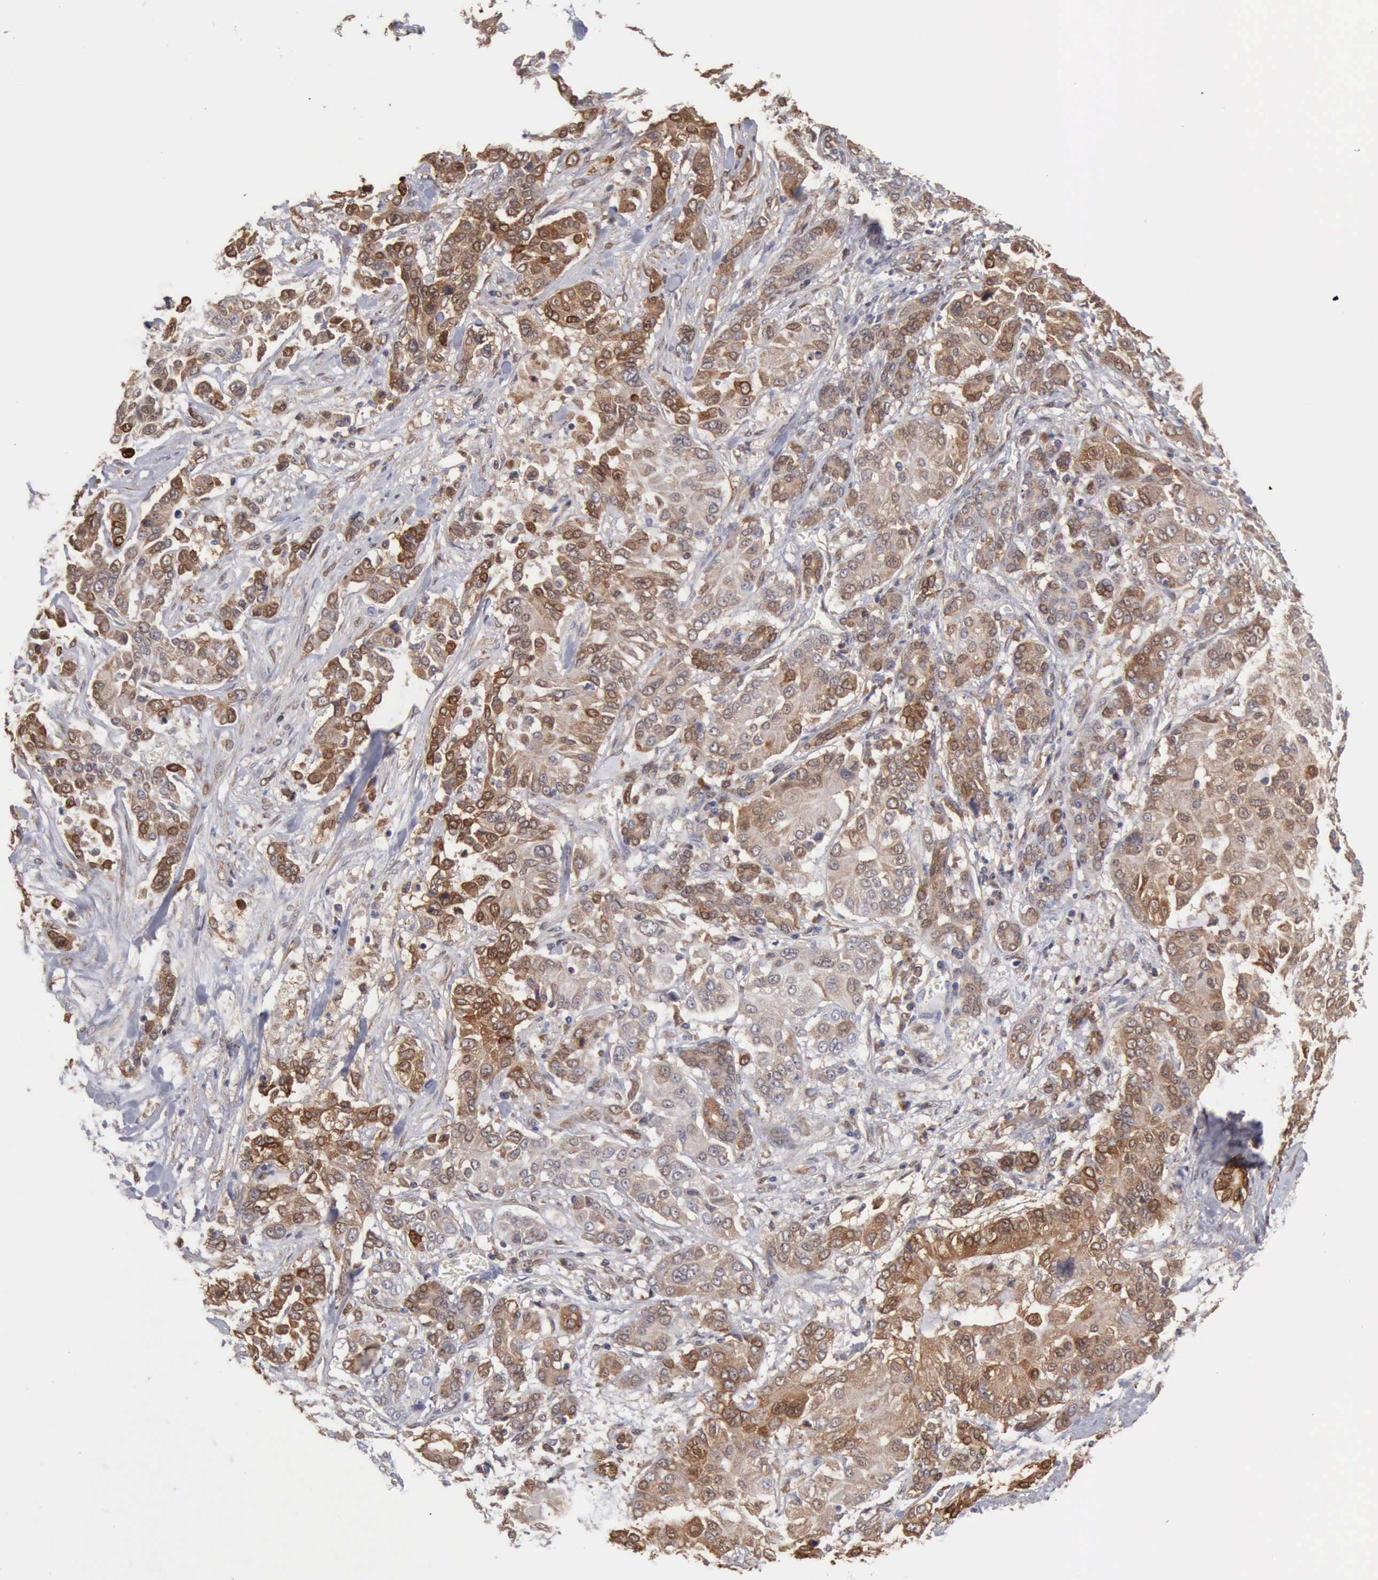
{"staining": {"intensity": "moderate", "quantity": ">75%", "location": "cytoplasmic/membranous"}, "tissue": "pancreatic cancer", "cell_type": "Tumor cells", "image_type": "cancer", "snomed": [{"axis": "morphology", "description": "Adenocarcinoma, NOS"}, {"axis": "topography", "description": "Pancreas"}], "caption": "Protein expression analysis of human pancreatic adenocarcinoma reveals moderate cytoplasmic/membranous positivity in approximately >75% of tumor cells.", "gene": "APOL2", "patient": {"sex": "female", "age": 52}}